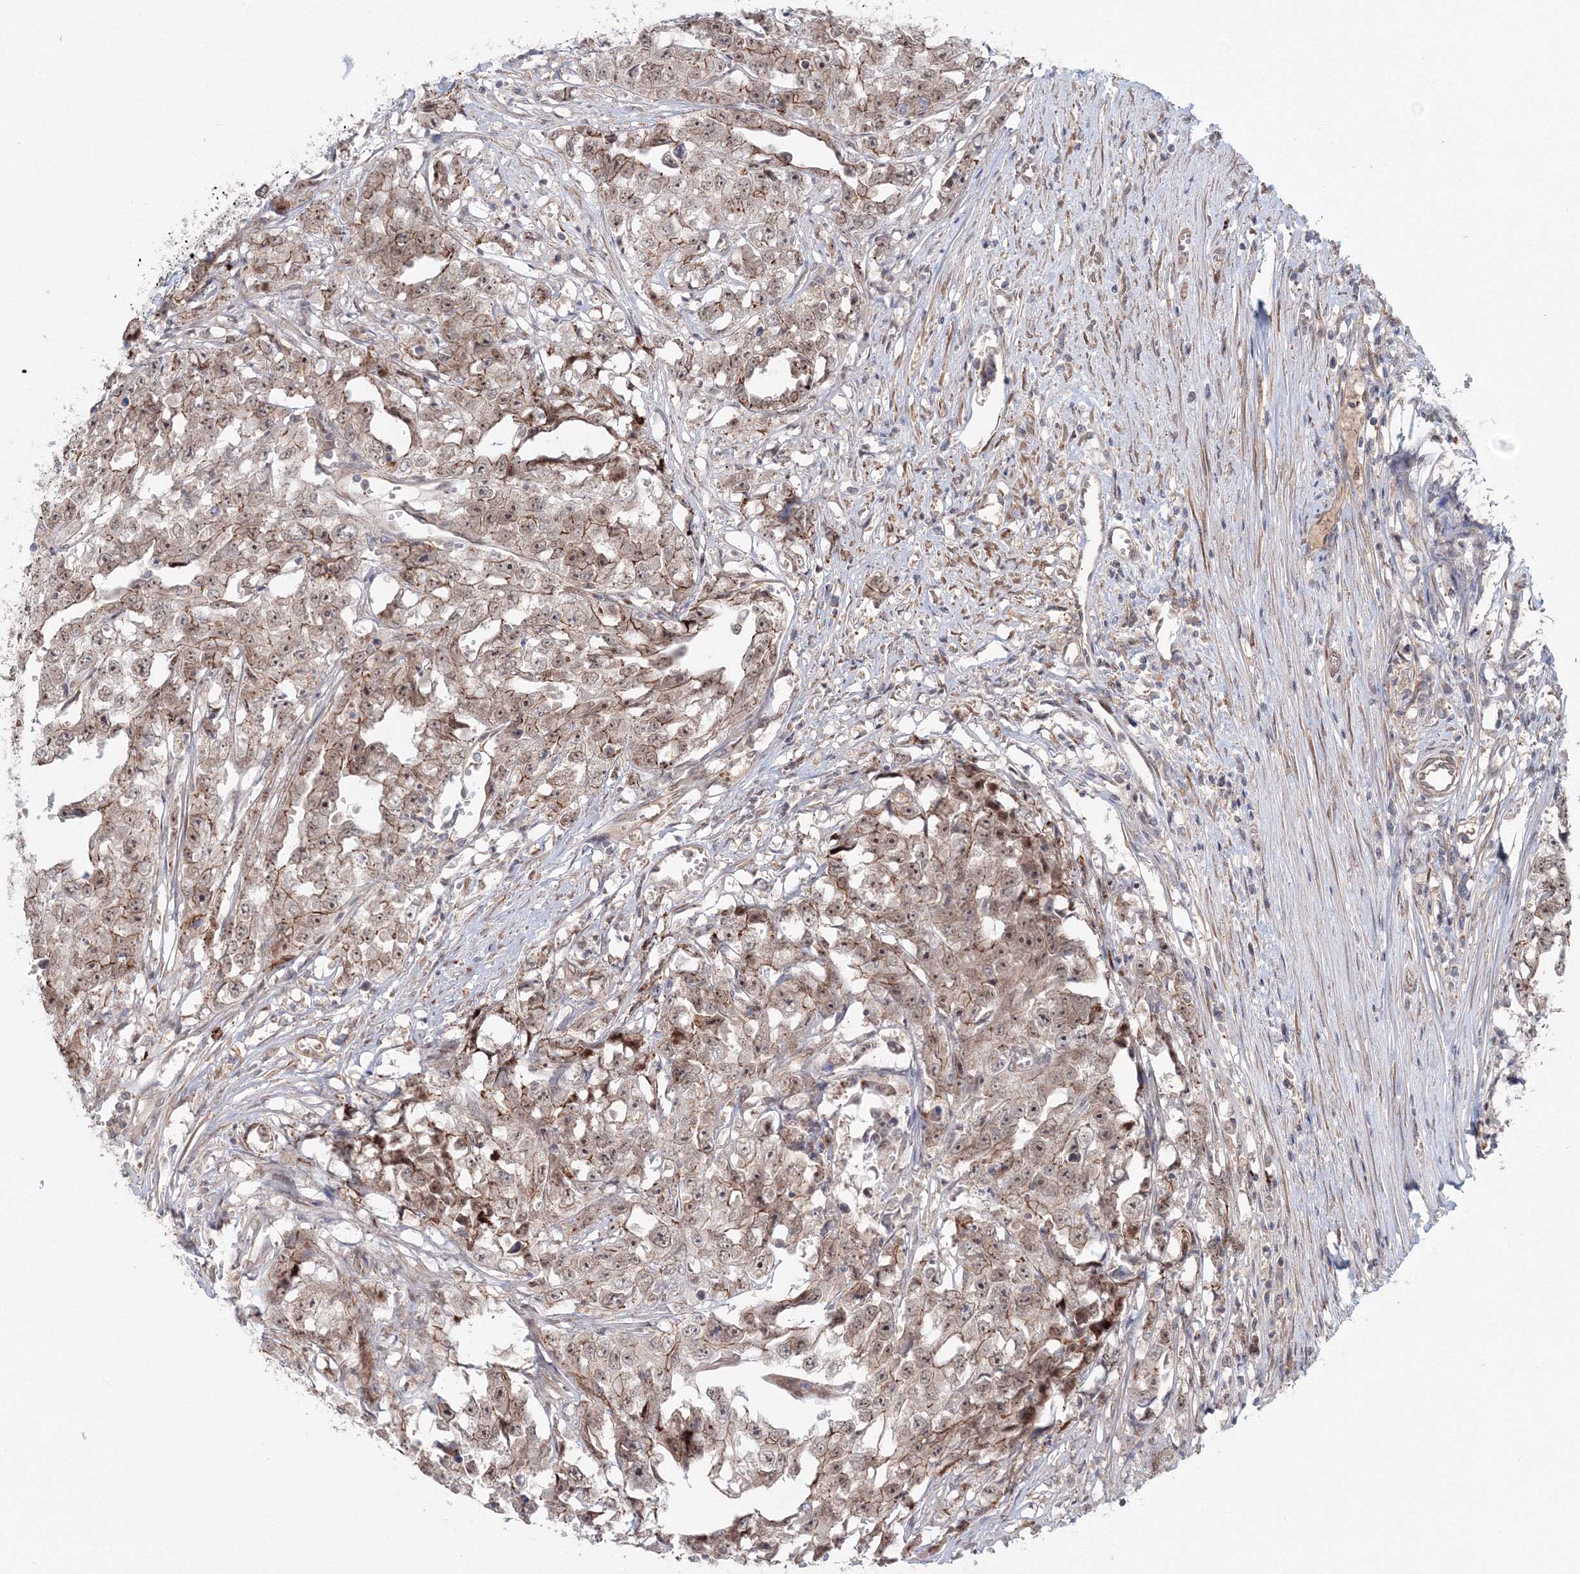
{"staining": {"intensity": "moderate", "quantity": ">75%", "location": "cytoplasmic/membranous,nuclear"}, "tissue": "testis cancer", "cell_type": "Tumor cells", "image_type": "cancer", "snomed": [{"axis": "morphology", "description": "Seminoma, NOS"}, {"axis": "morphology", "description": "Carcinoma, Embryonal, NOS"}, {"axis": "topography", "description": "Testis"}], "caption": "Testis cancer (embryonal carcinoma) stained with a brown dye exhibits moderate cytoplasmic/membranous and nuclear positive staining in approximately >75% of tumor cells.", "gene": "SH3PXD2A", "patient": {"sex": "male", "age": 43}}